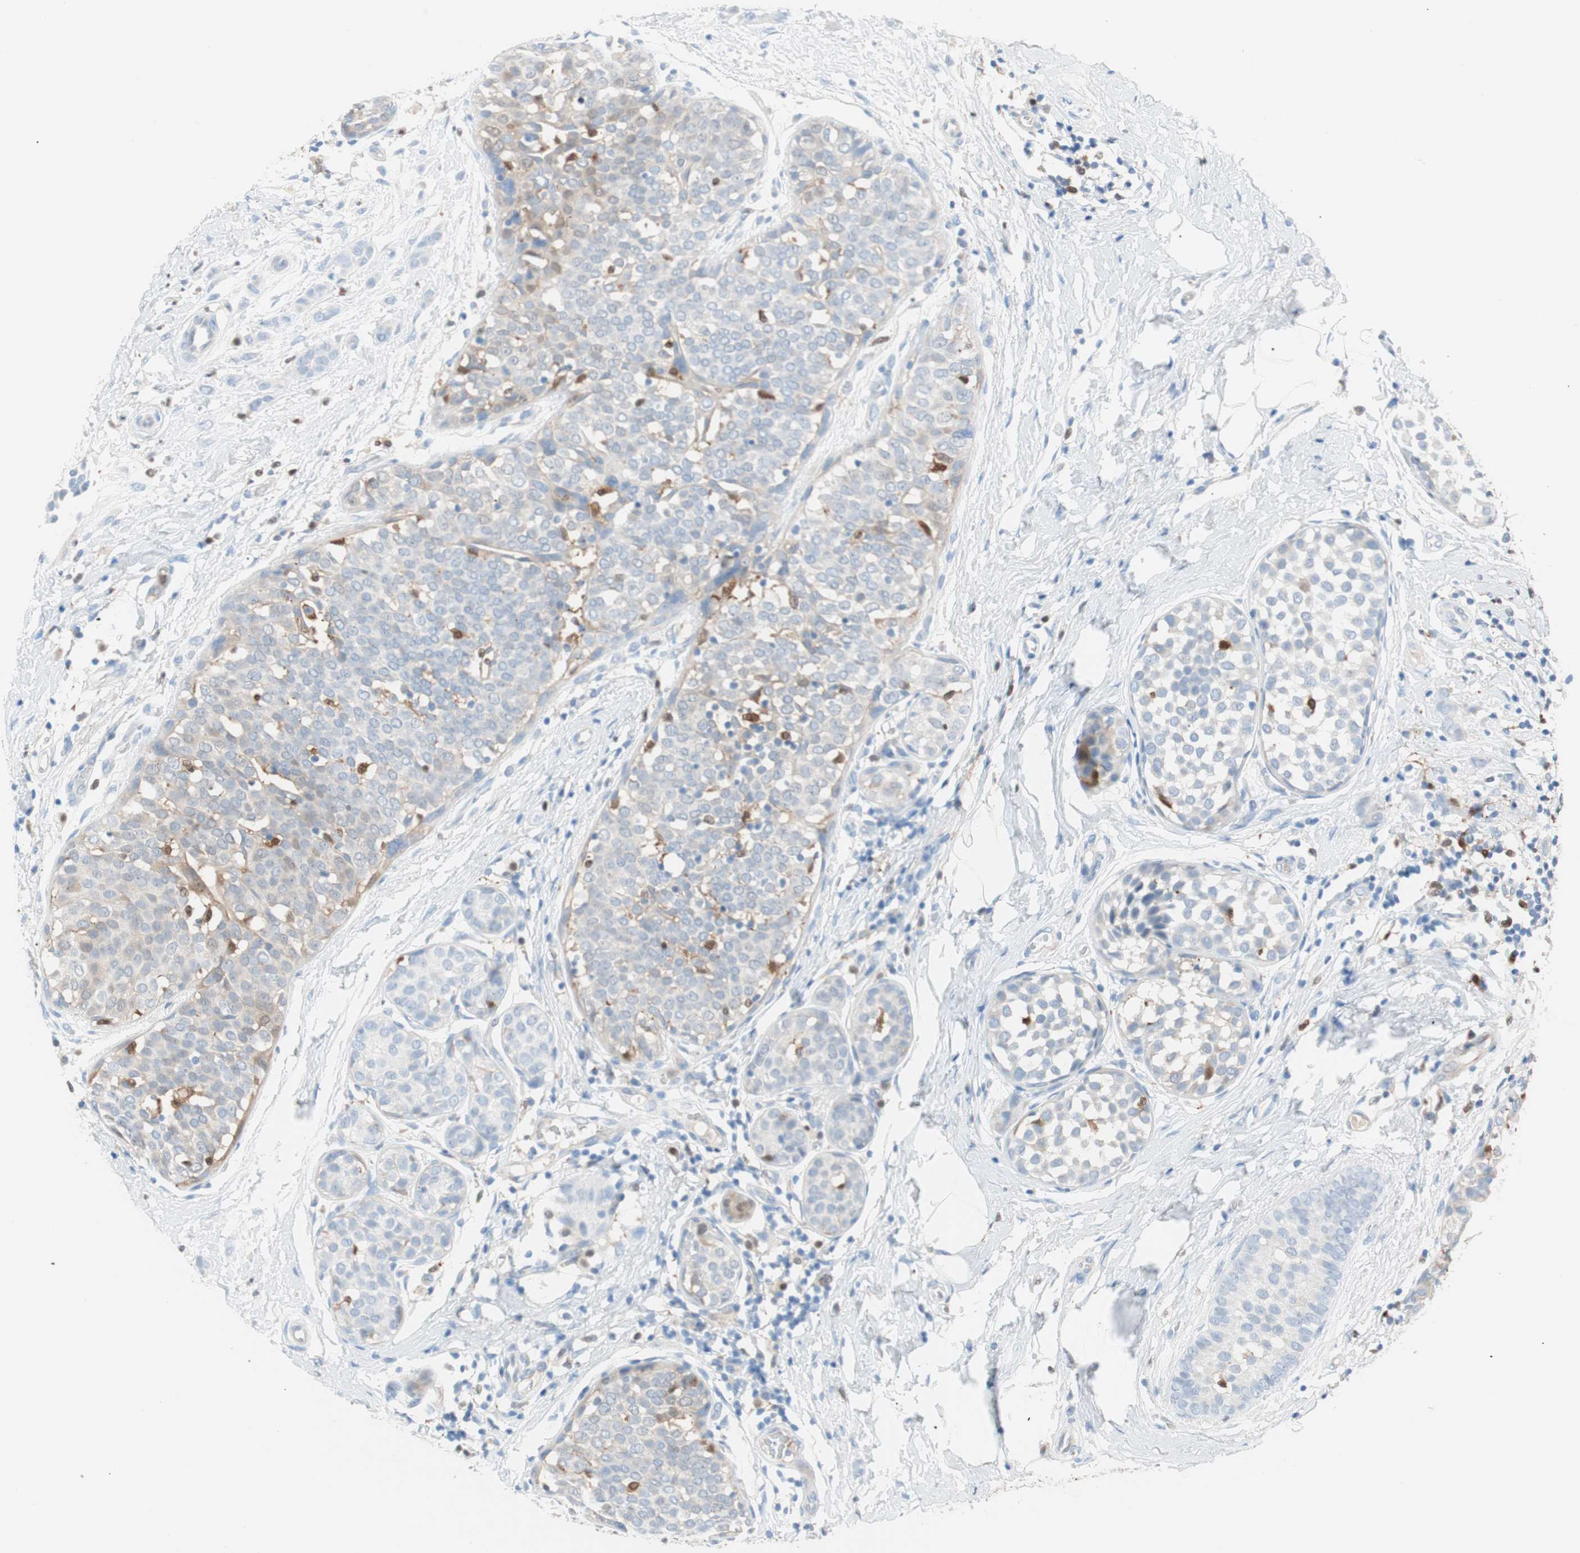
{"staining": {"intensity": "moderate", "quantity": "<25%", "location": "nuclear"}, "tissue": "breast cancer", "cell_type": "Tumor cells", "image_type": "cancer", "snomed": [{"axis": "morphology", "description": "Lobular carcinoma, in situ"}, {"axis": "morphology", "description": "Lobular carcinoma"}, {"axis": "topography", "description": "Breast"}], "caption": "Moderate nuclear expression for a protein is present in approximately <25% of tumor cells of breast lobular carcinoma in situ using immunohistochemistry (IHC).", "gene": "IL18", "patient": {"sex": "female", "age": 41}}